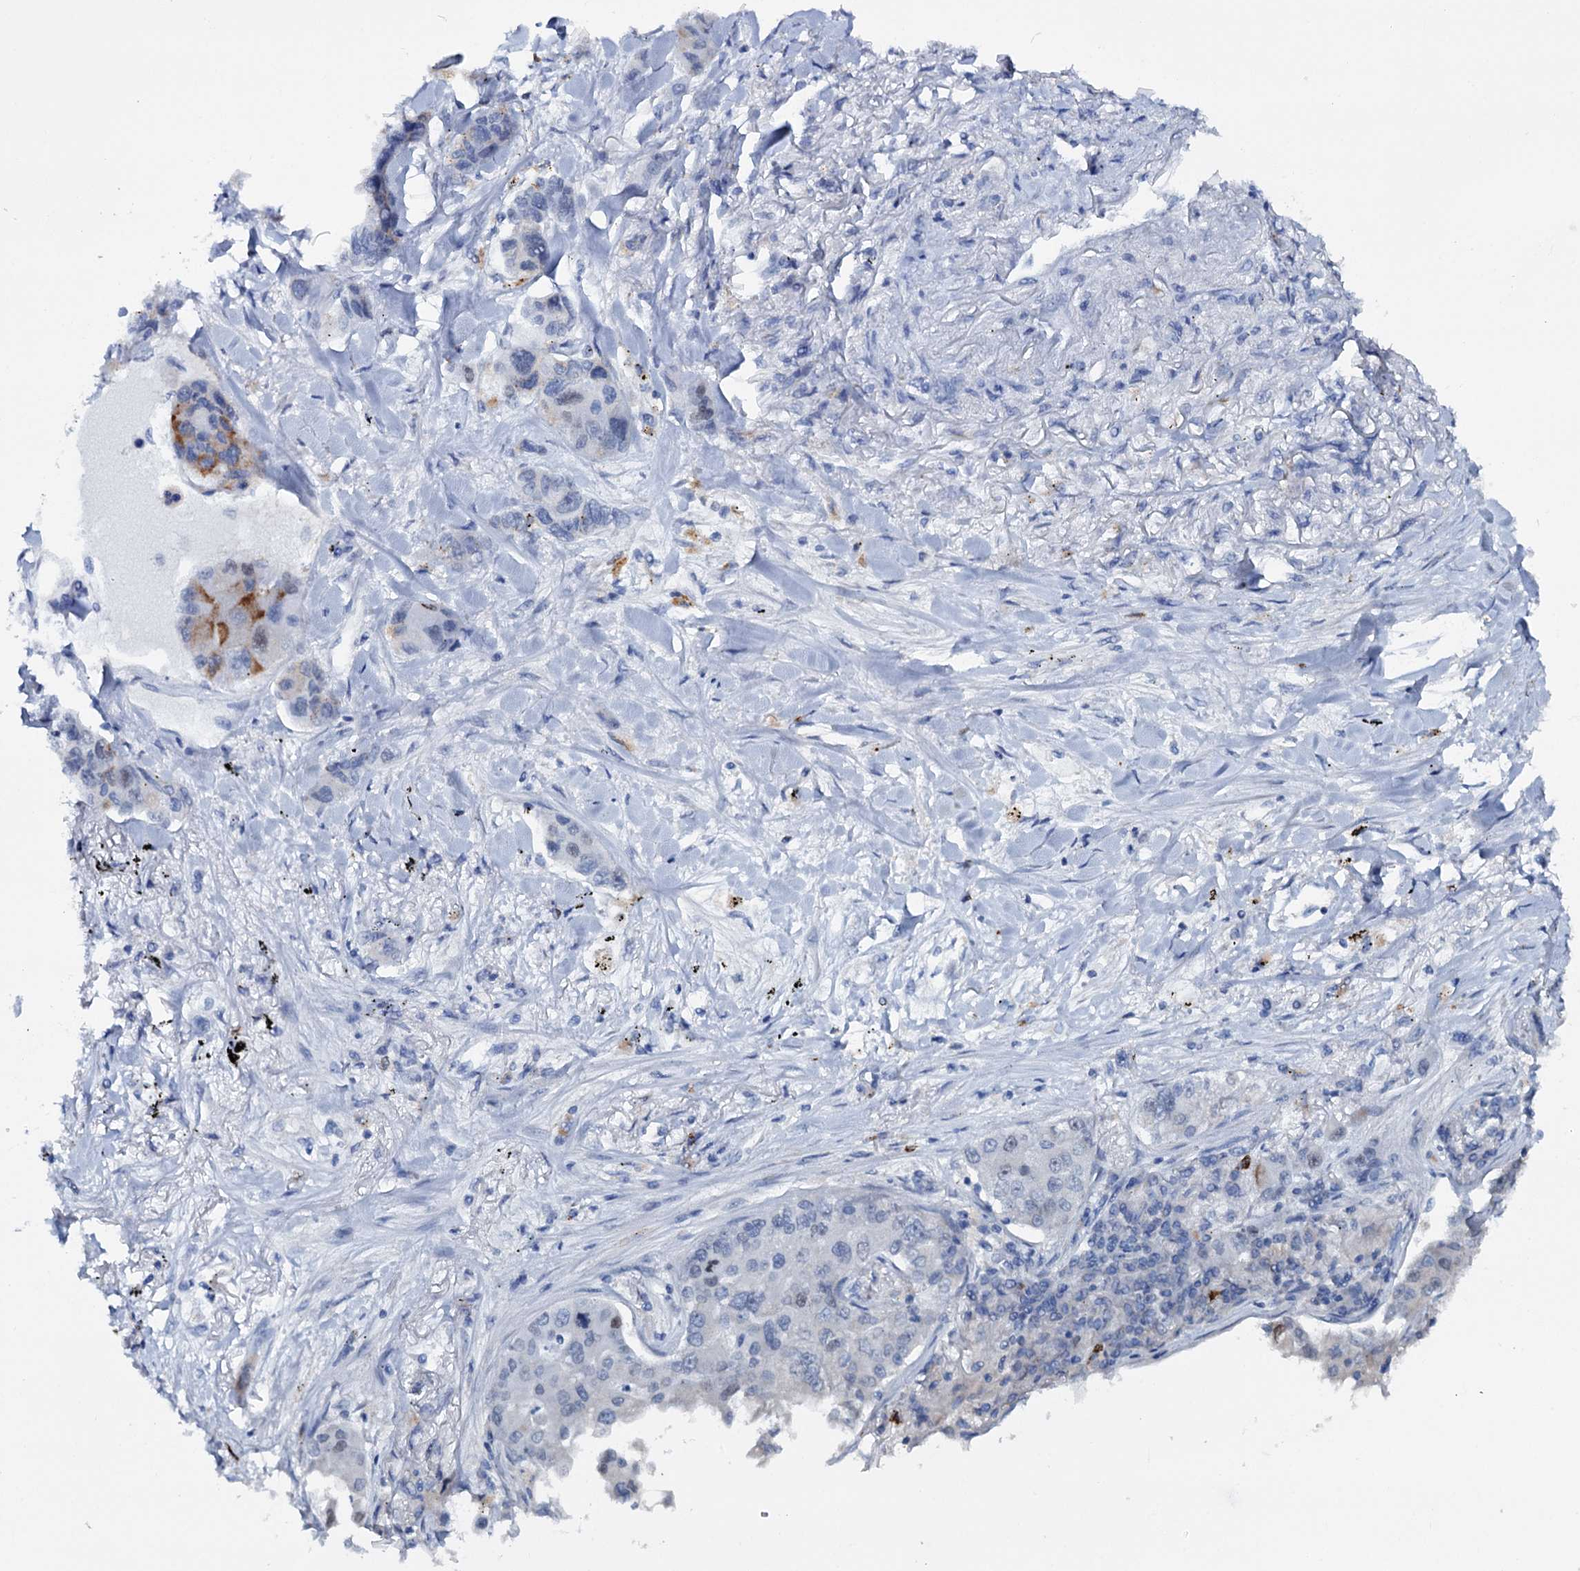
{"staining": {"intensity": "negative", "quantity": "none", "location": "none"}, "tissue": "lung cancer", "cell_type": "Tumor cells", "image_type": "cancer", "snomed": [{"axis": "morphology", "description": "Adenocarcinoma, NOS"}, {"axis": "topography", "description": "Lung"}], "caption": "DAB immunohistochemical staining of lung cancer reveals no significant expression in tumor cells.", "gene": "FAM111B", "patient": {"sex": "male", "age": 49}}